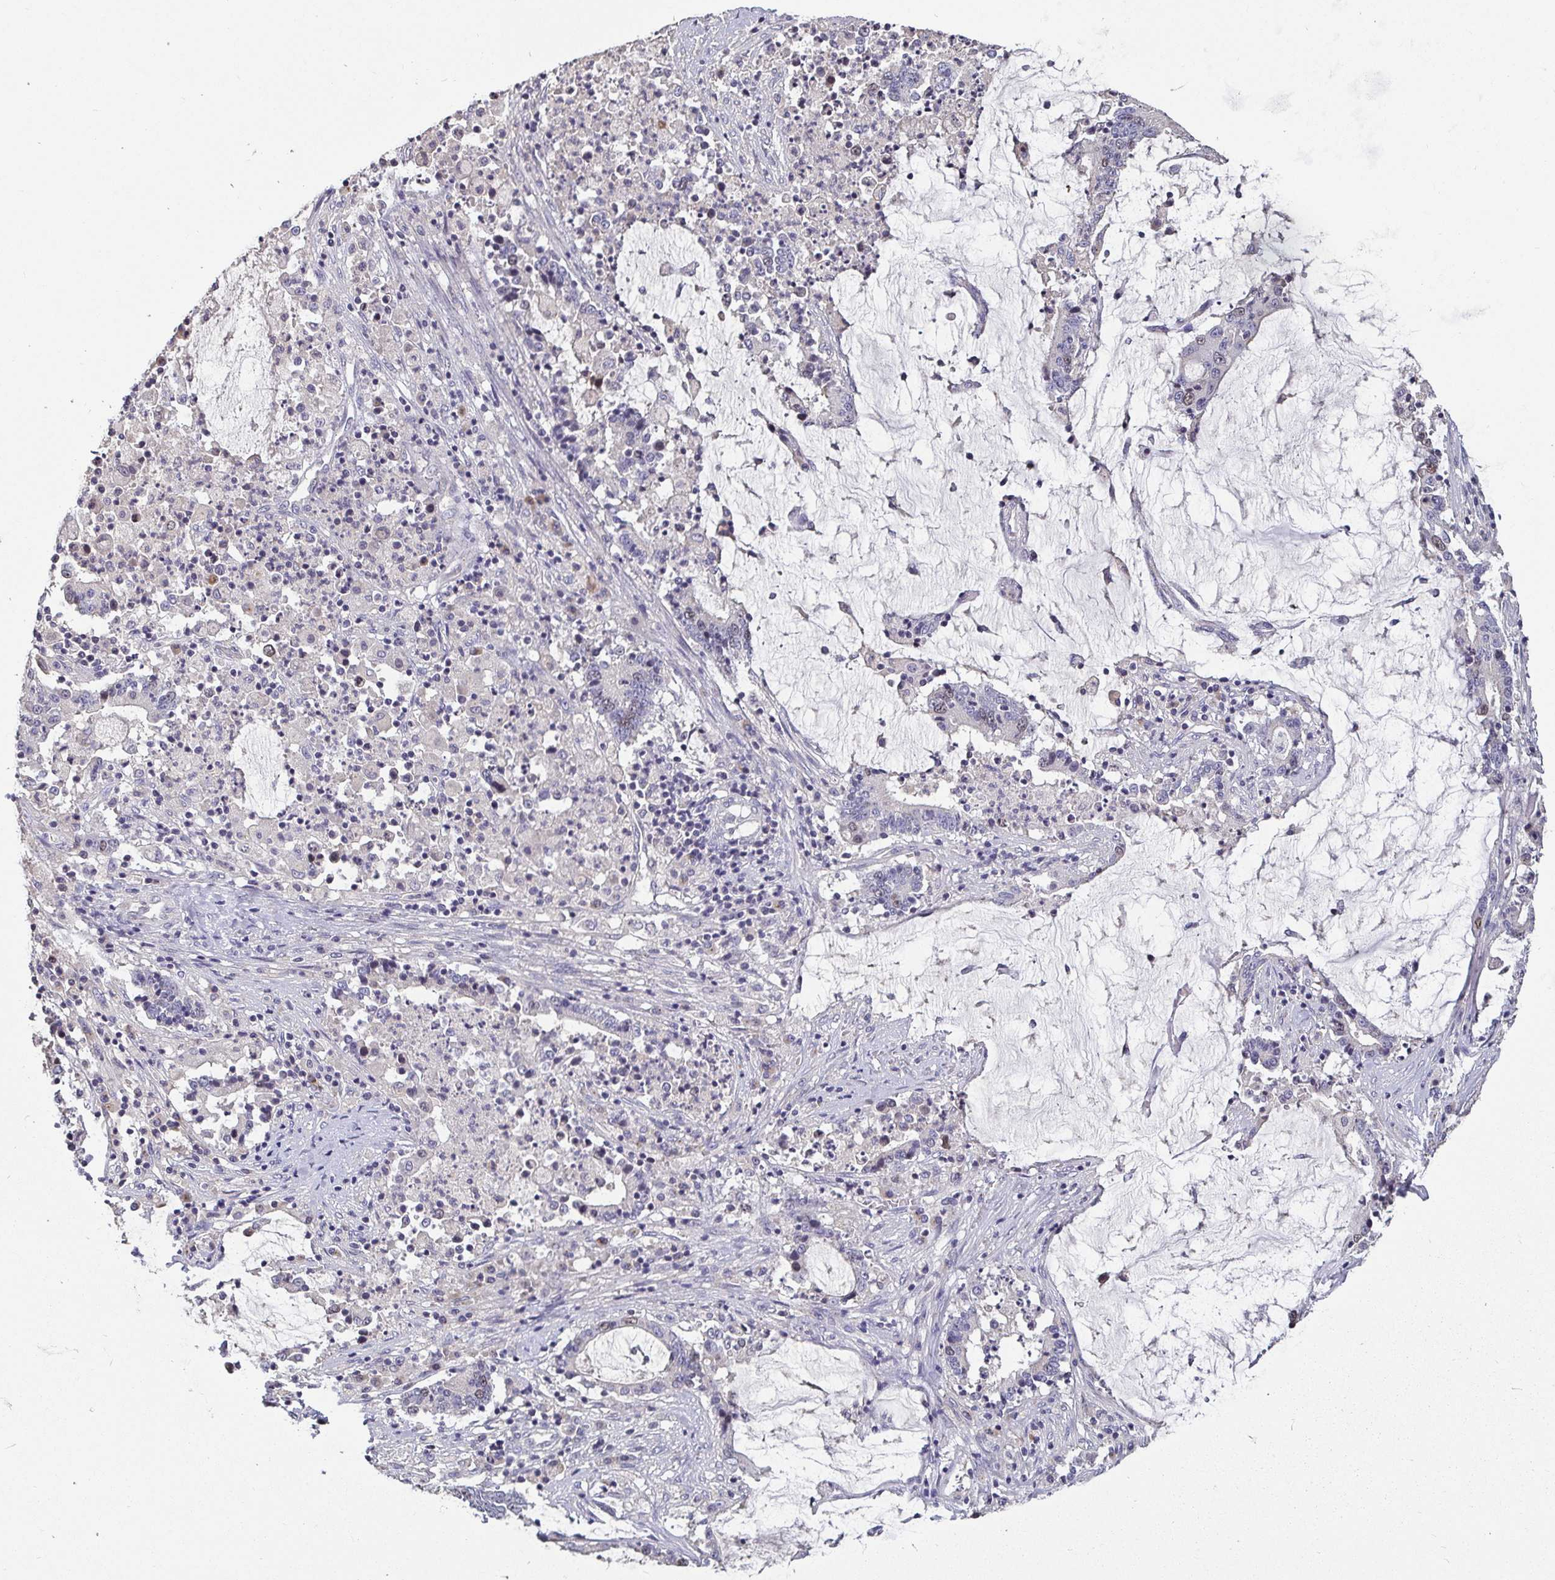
{"staining": {"intensity": "negative", "quantity": "none", "location": "none"}, "tissue": "stomach cancer", "cell_type": "Tumor cells", "image_type": "cancer", "snomed": [{"axis": "morphology", "description": "Adenocarcinoma, NOS"}, {"axis": "topography", "description": "Stomach, upper"}], "caption": "There is no significant expression in tumor cells of stomach adenocarcinoma. (DAB immunohistochemistry, high magnification).", "gene": "ANLN", "patient": {"sex": "male", "age": 68}}